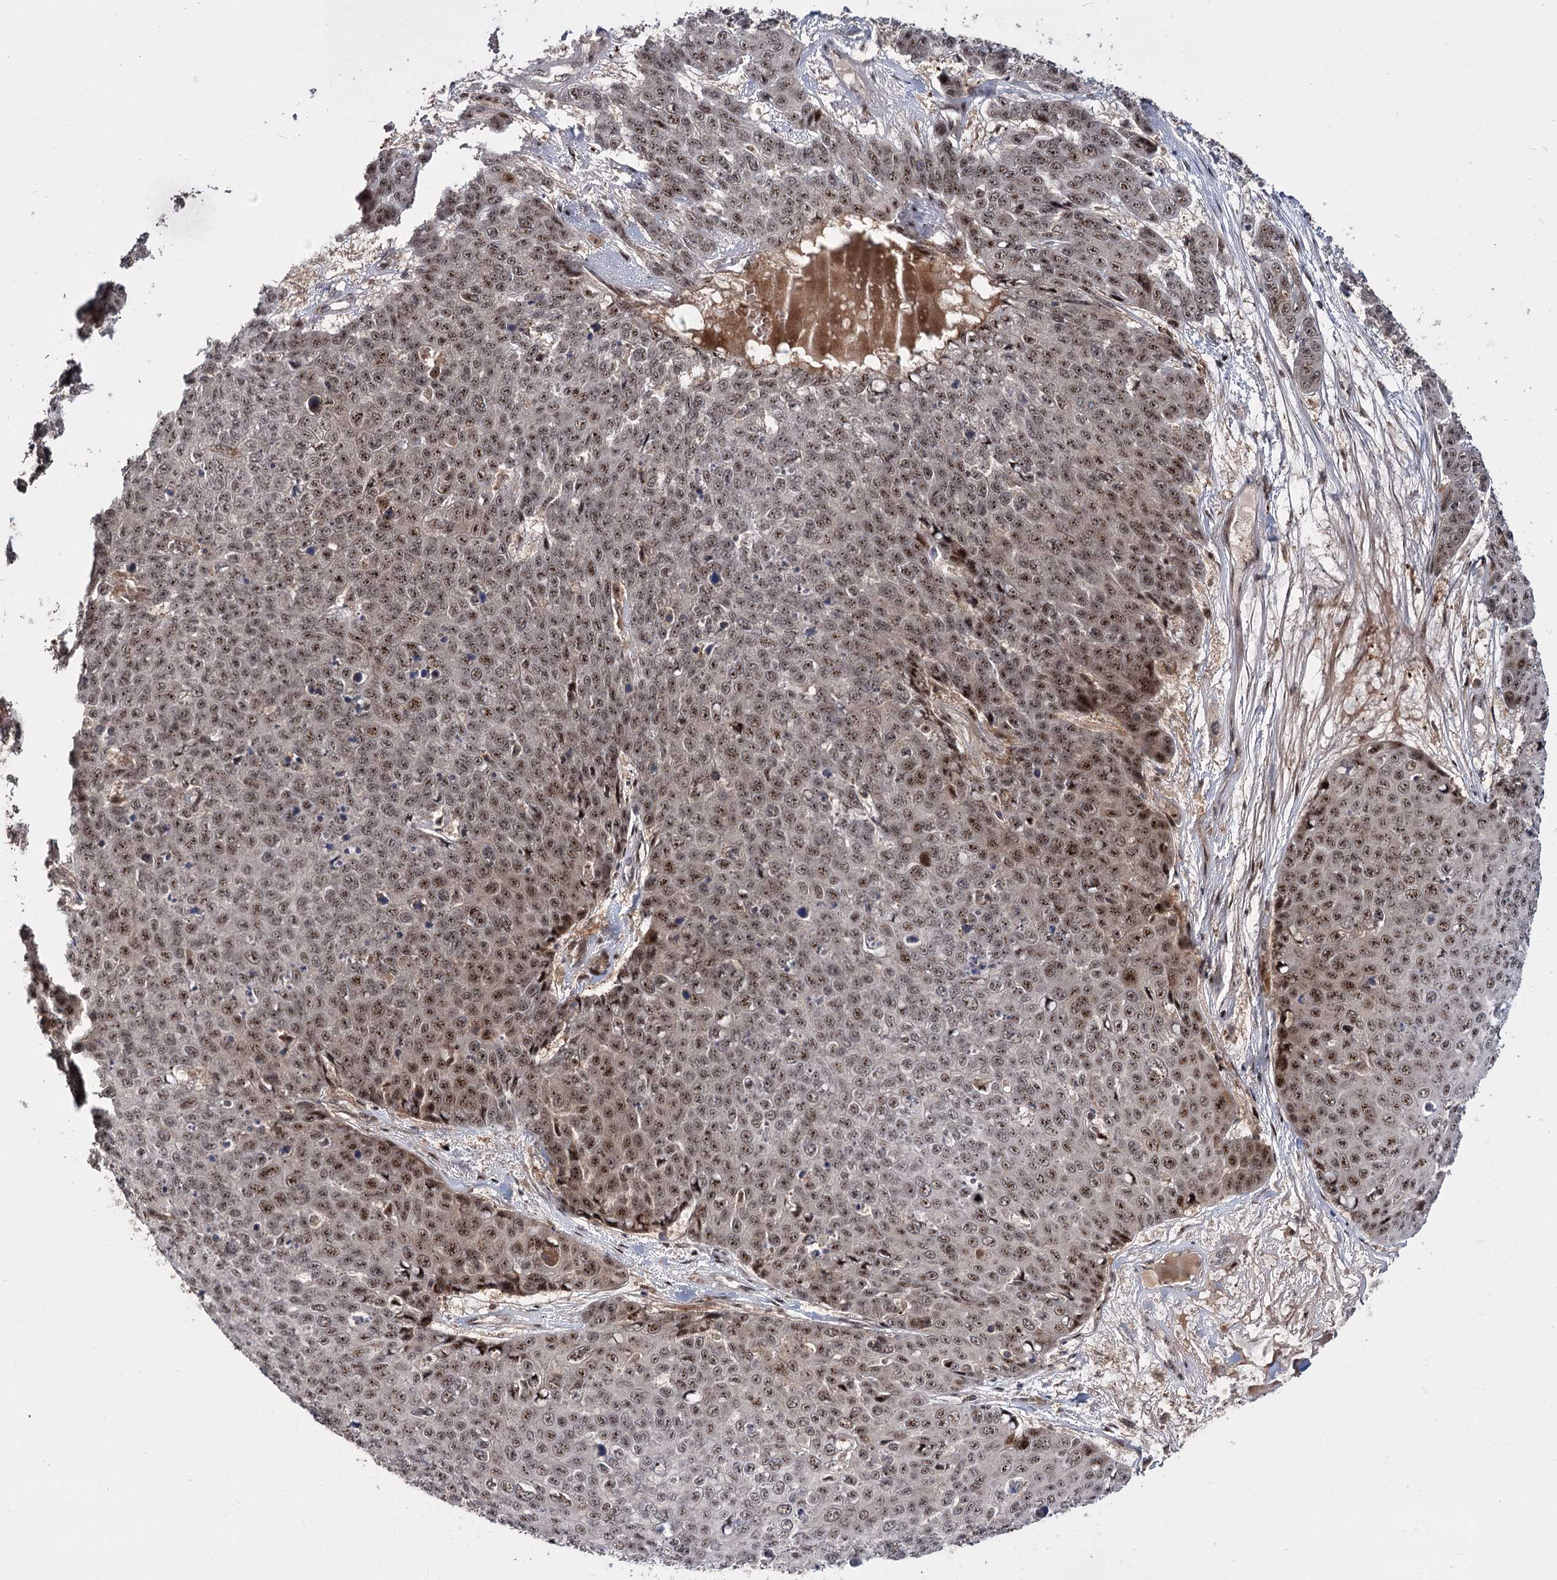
{"staining": {"intensity": "moderate", "quantity": "25%-75%", "location": "nuclear"}, "tissue": "skin cancer", "cell_type": "Tumor cells", "image_type": "cancer", "snomed": [{"axis": "morphology", "description": "Squamous cell carcinoma, NOS"}, {"axis": "topography", "description": "Skin"}], "caption": "Protein expression analysis of human skin squamous cell carcinoma reveals moderate nuclear staining in about 25%-75% of tumor cells. The staining was performed using DAB (3,3'-diaminobenzidine) to visualize the protein expression in brown, while the nuclei were stained in blue with hematoxylin (Magnification: 20x).", "gene": "MKNK2", "patient": {"sex": "male", "age": 71}}